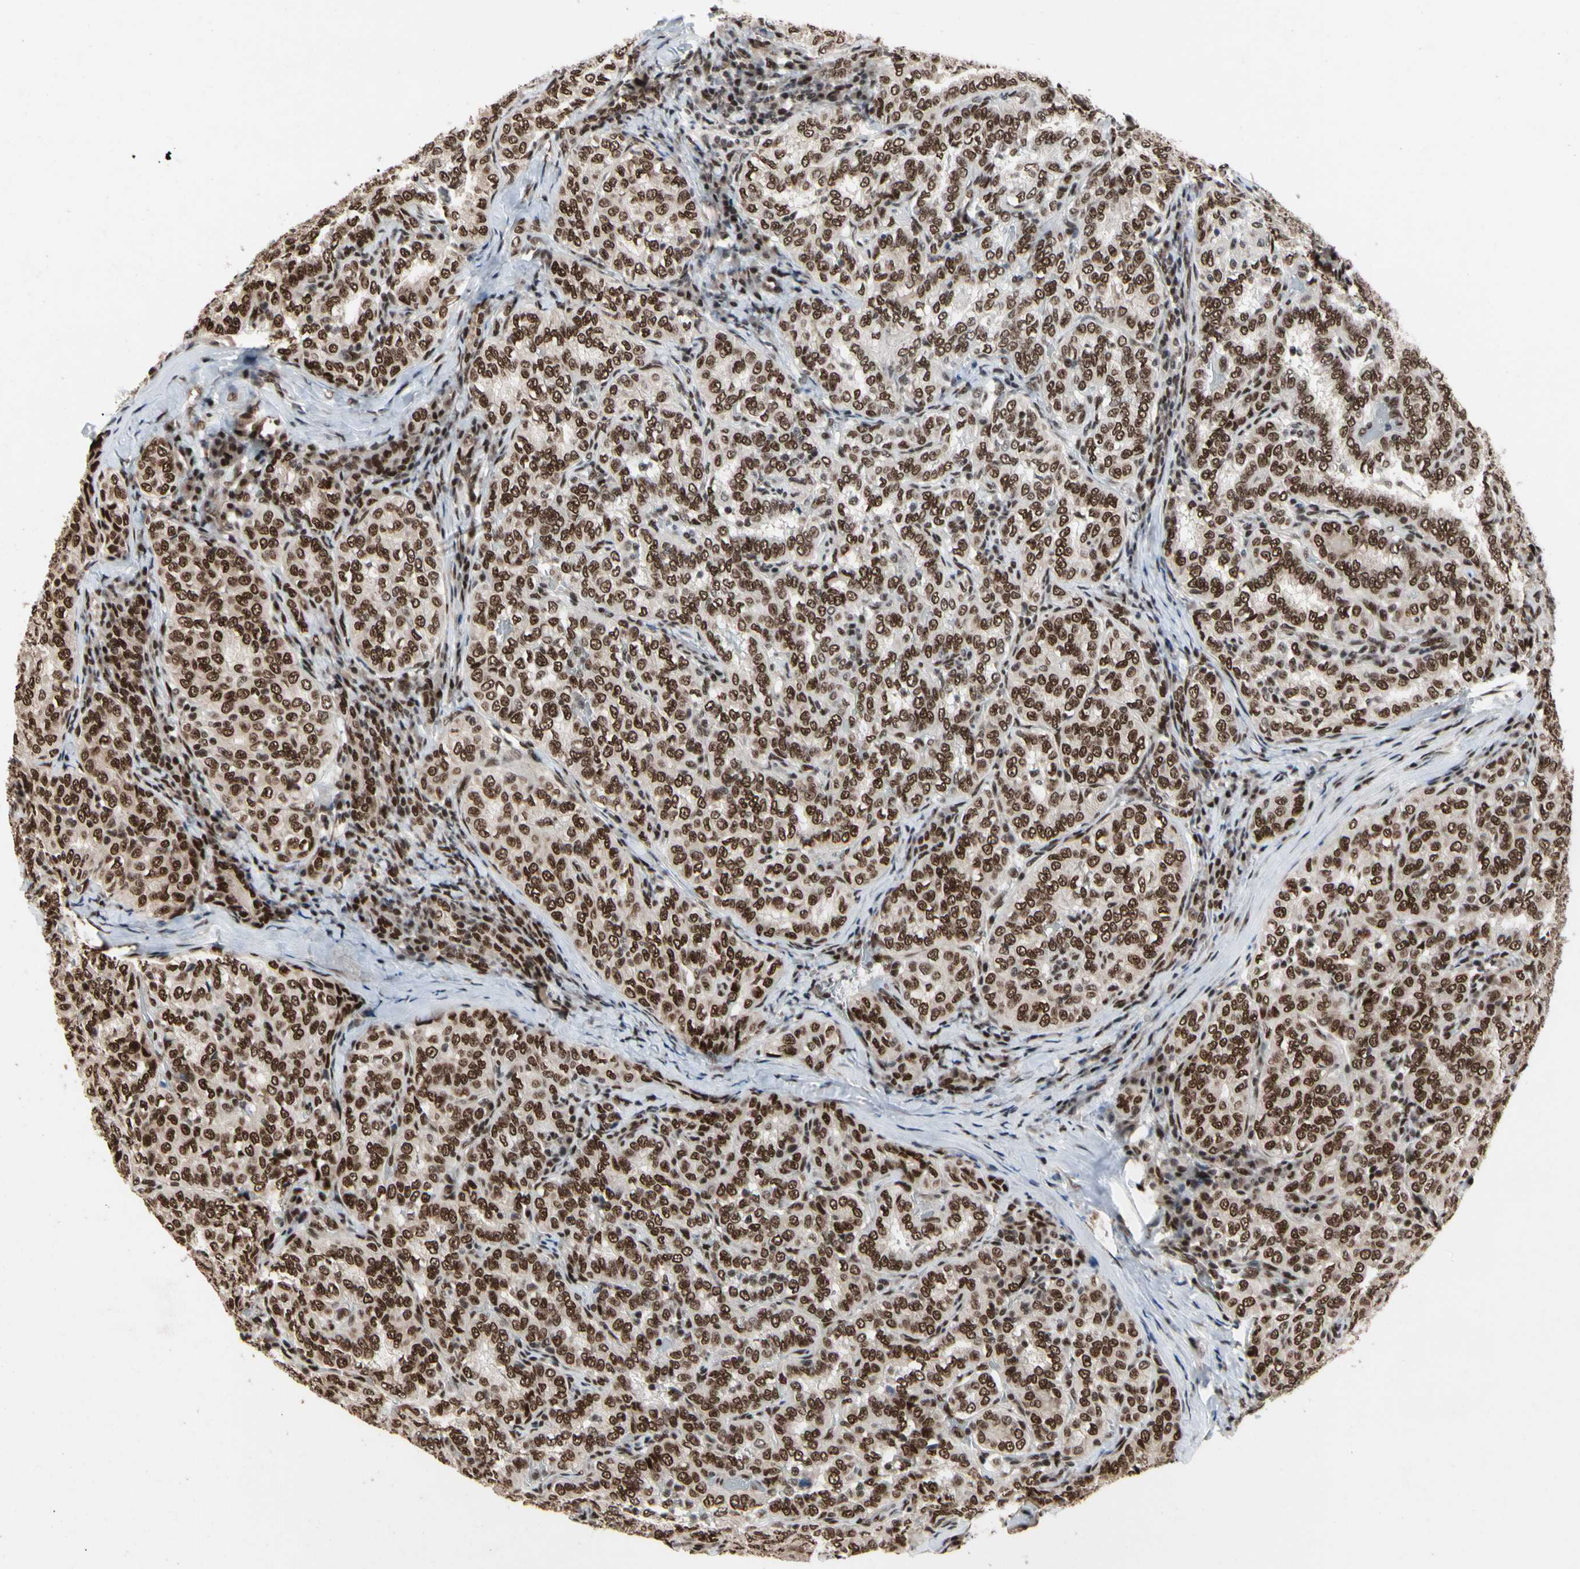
{"staining": {"intensity": "strong", "quantity": ">75%", "location": "nuclear"}, "tissue": "thyroid cancer", "cell_type": "Tumor cells", "image_type": "cancer", "snomed": [{"axis": "morphology", "description": "Normal tissue, NOS"}, {"axis": "morphology", "description": "Papillary adenocarcinoma, NOS"}, {"axis": "topography", "description": "Thyroid gland"}], "caption": "Immunohistochemistry (DAB (3,3'-diaminobenzidine)) staining of human thyroid cancer reveals strong nuclear protein staining in approximately >75% of tumor cells.", "gene": "FAM98B", "patient": {"sex": "female", "age": 30}}